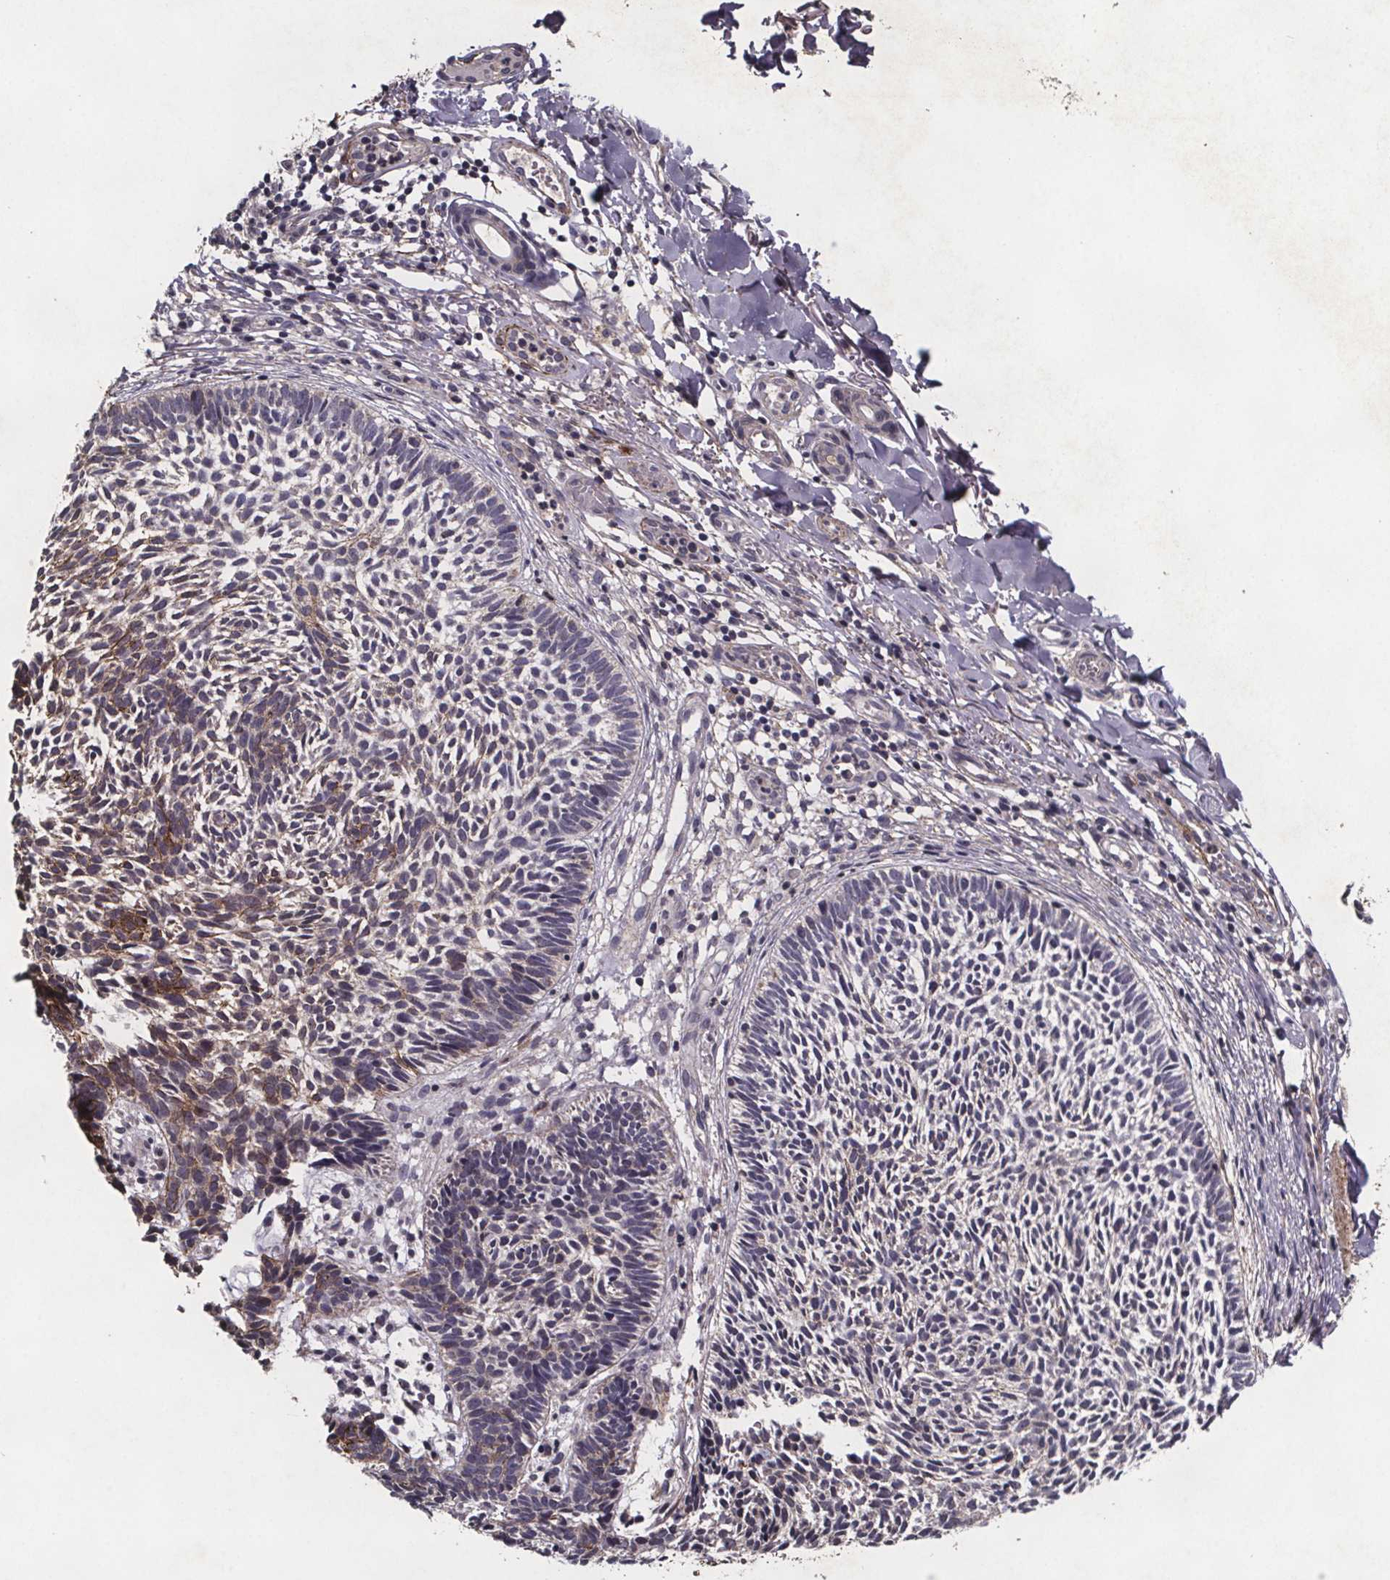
{"staining": {"intensity": "weak", "quantity": "<25%", "location": "cytoplasmic/membranous"}, "tissue": "skin cancer", "cell_type": "Tumor cells", "image_type": "cancer", "snomed": [{"axis": "morphology", "description": "Basal cell carcinoma"}, {"axis": "topography", "description": "Skin"}], "caption": "This is a photomicrograph of IHC staining of skin basal cell carcinoma, which shows no staining in tumor cells. (DAB (3,3'-diaminobenzidine) immunohistochemistry visualized using brightfield microscopy, high magnification).", "gene": "PALLD", "patient": {"sex": "male", "age": 78}}